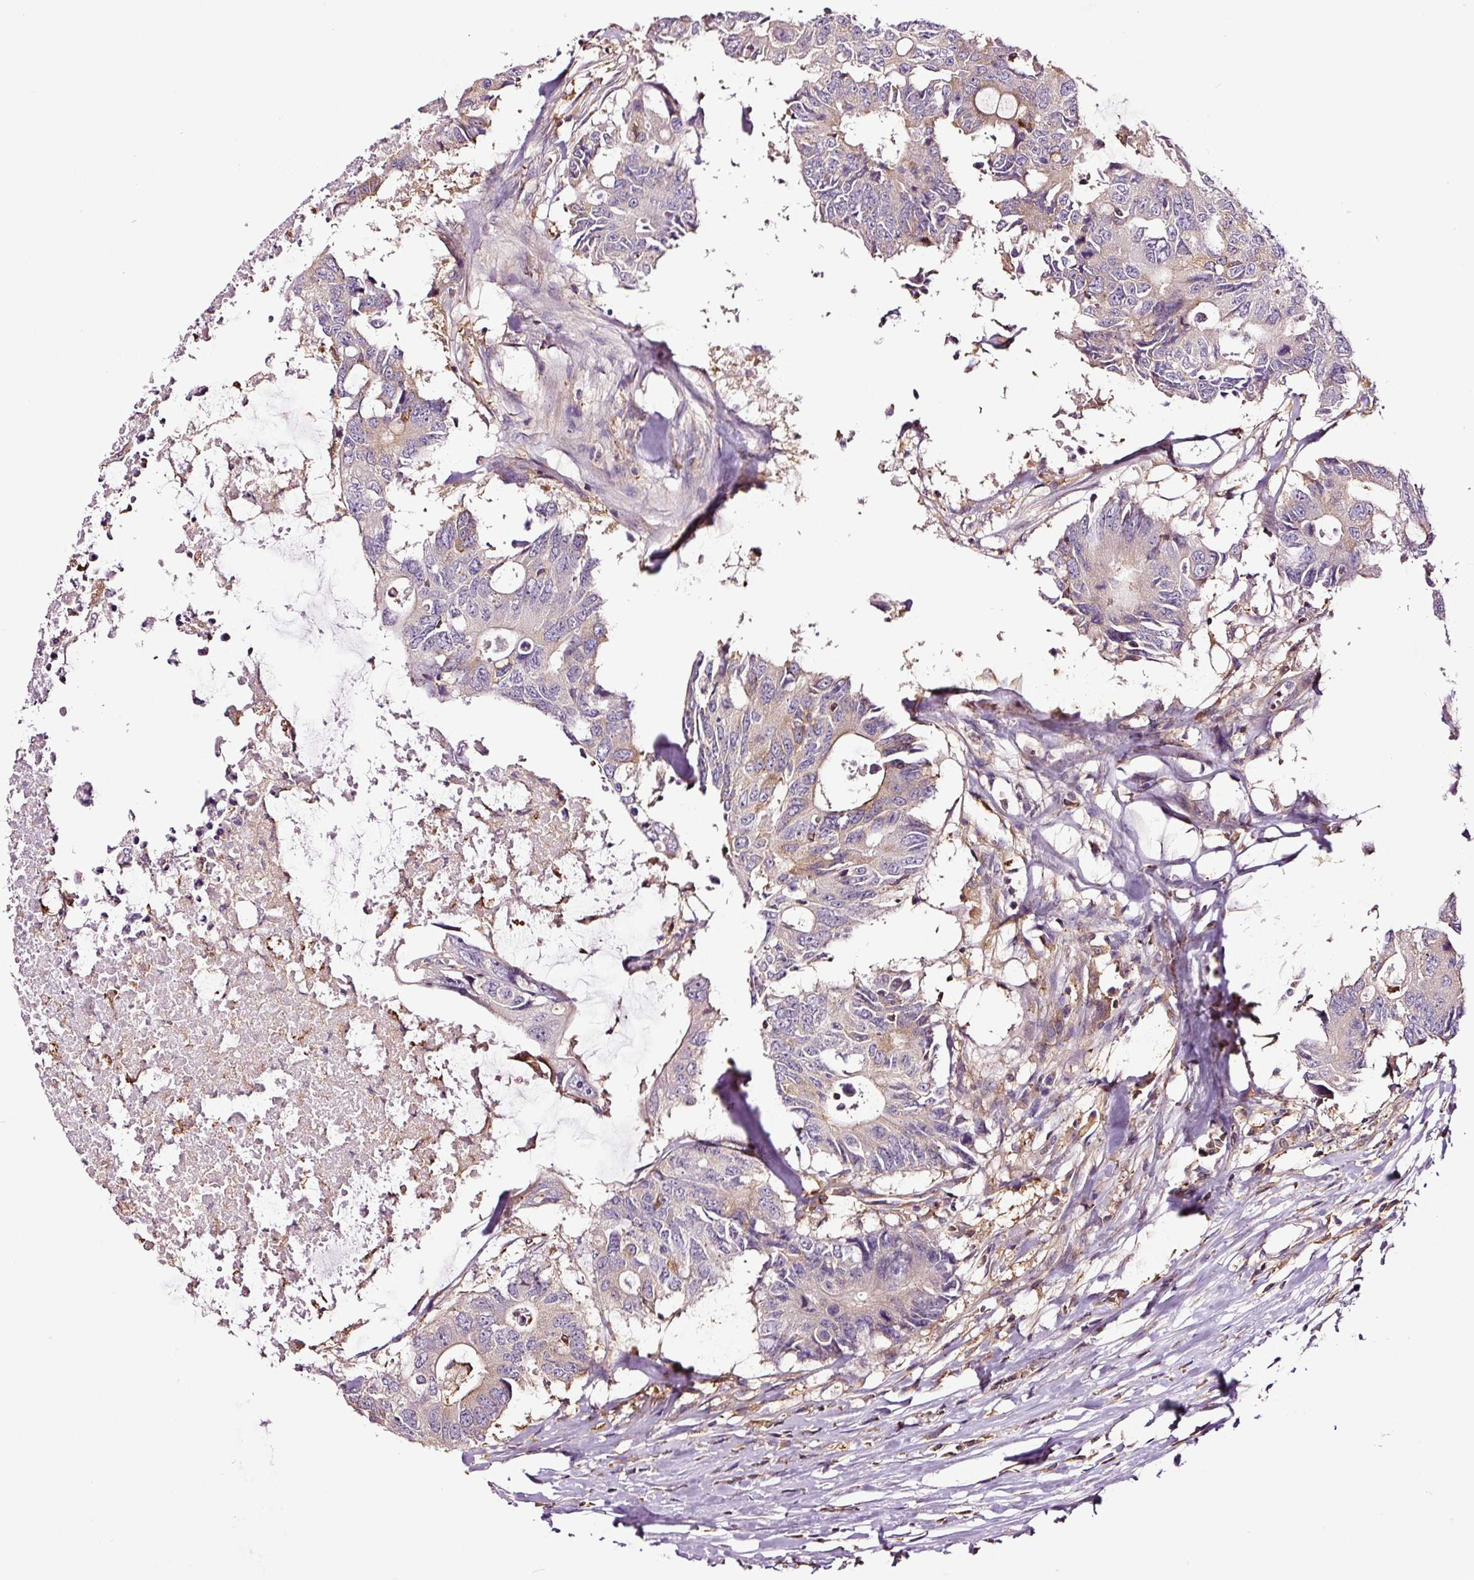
{"staining": {"intensity": "negative", "quantity": "none", "location": "none"}, "tissue": "colorectal cancer", "cell_type": "Tumor cells", "image_type": "cancer", "snomed": [{"axis": "morphology", "description": "Adenocarcinoma, NOS"}, {"axis": "topography", "description": "Colon"}], "caption": "Immunohistochemical staining of human colorectal adenocarcinoma exhibits no significant positivity in tumor cells.", "gene": "METAP1", "patient": {"sex": "male", "age": 71}}